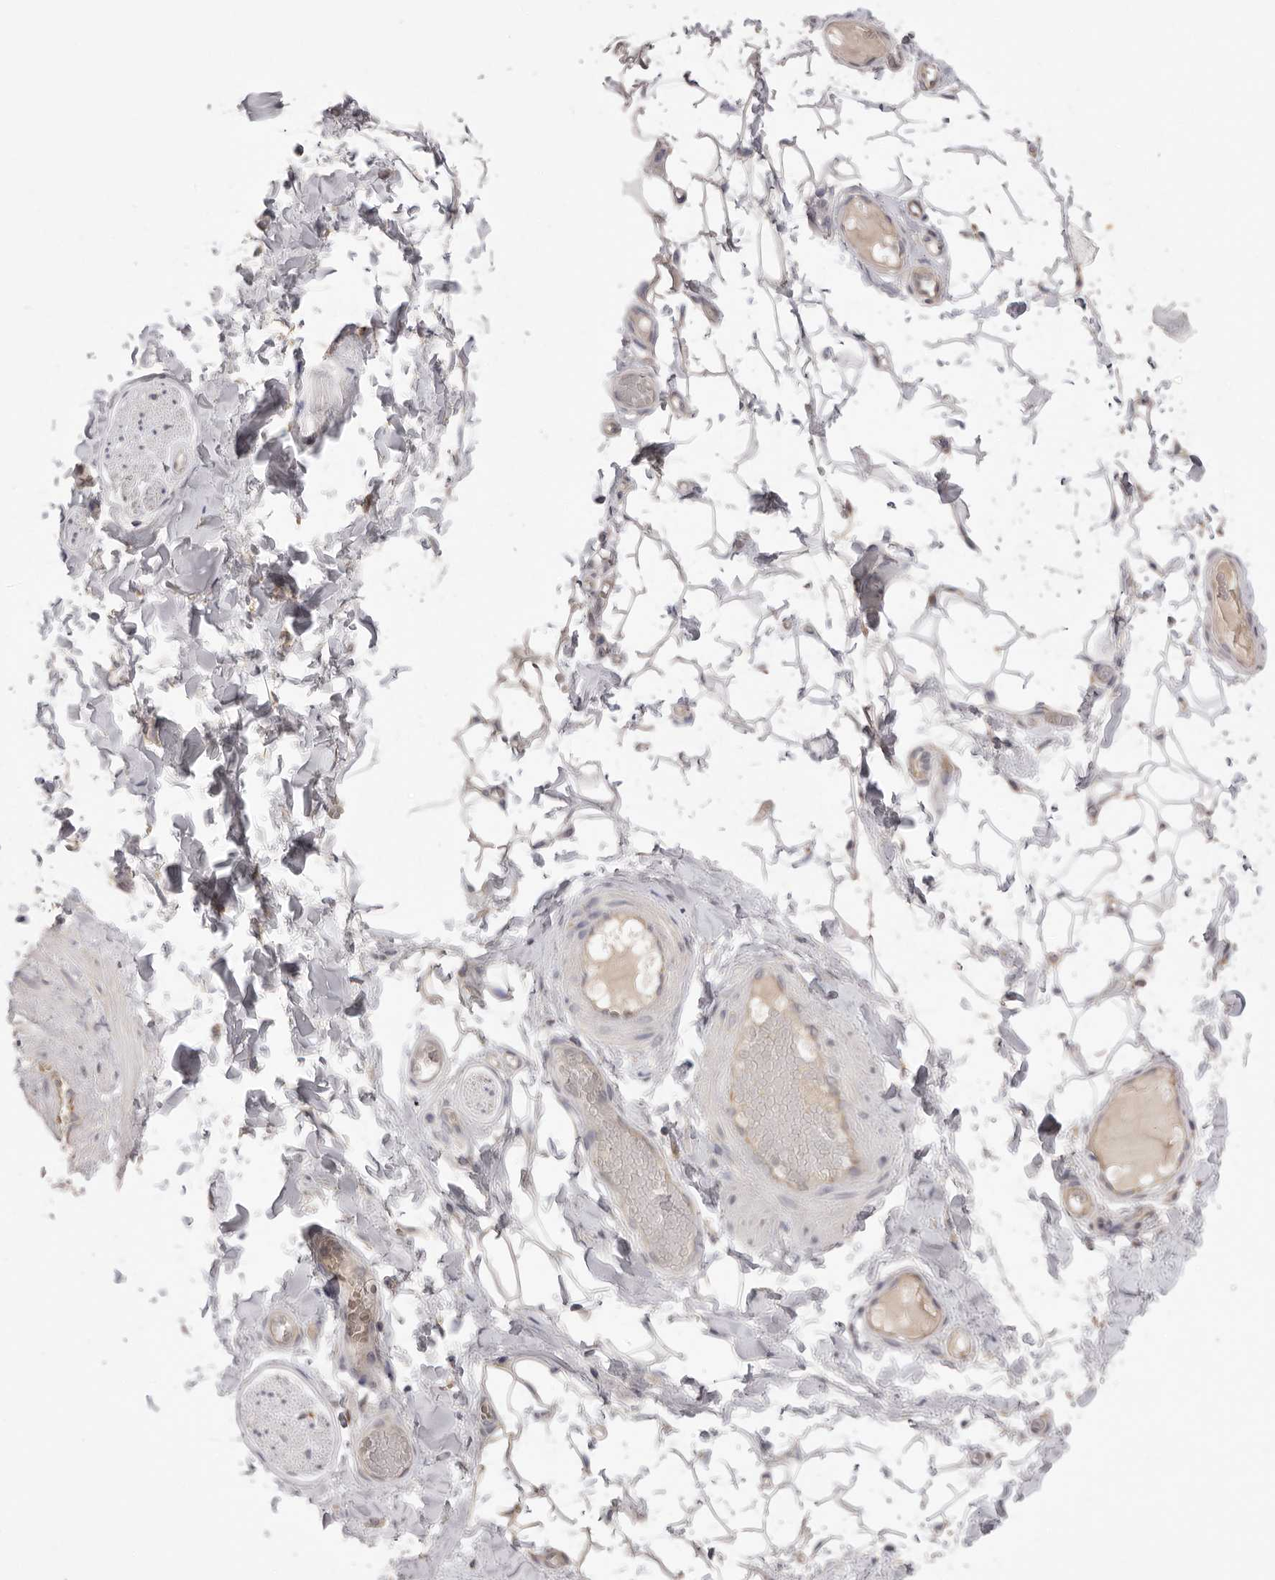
{"staining": {"intensity": "negative", "quantity": "none", "location": "none"}, "tissue": "adipose tissue", "cell_type": "Adipocytes", "image_type": "normal", "snomed": [{"axis": "morphology", "description": "Normal tissue, NOS"}, {"axis": "topography", "description": "Adipose tissue"}, {"axis": "topography", "description": "Vascular tissue"}, {"axis": "topography", "description": "Peripheral nerve tissue"}], "caption": "Immunohistochemical staining of benign adipose tissue exhibits no significant expression in adipocytes.", "gene": "TLR3", "patient": {"sex": "male", "age": 25}}